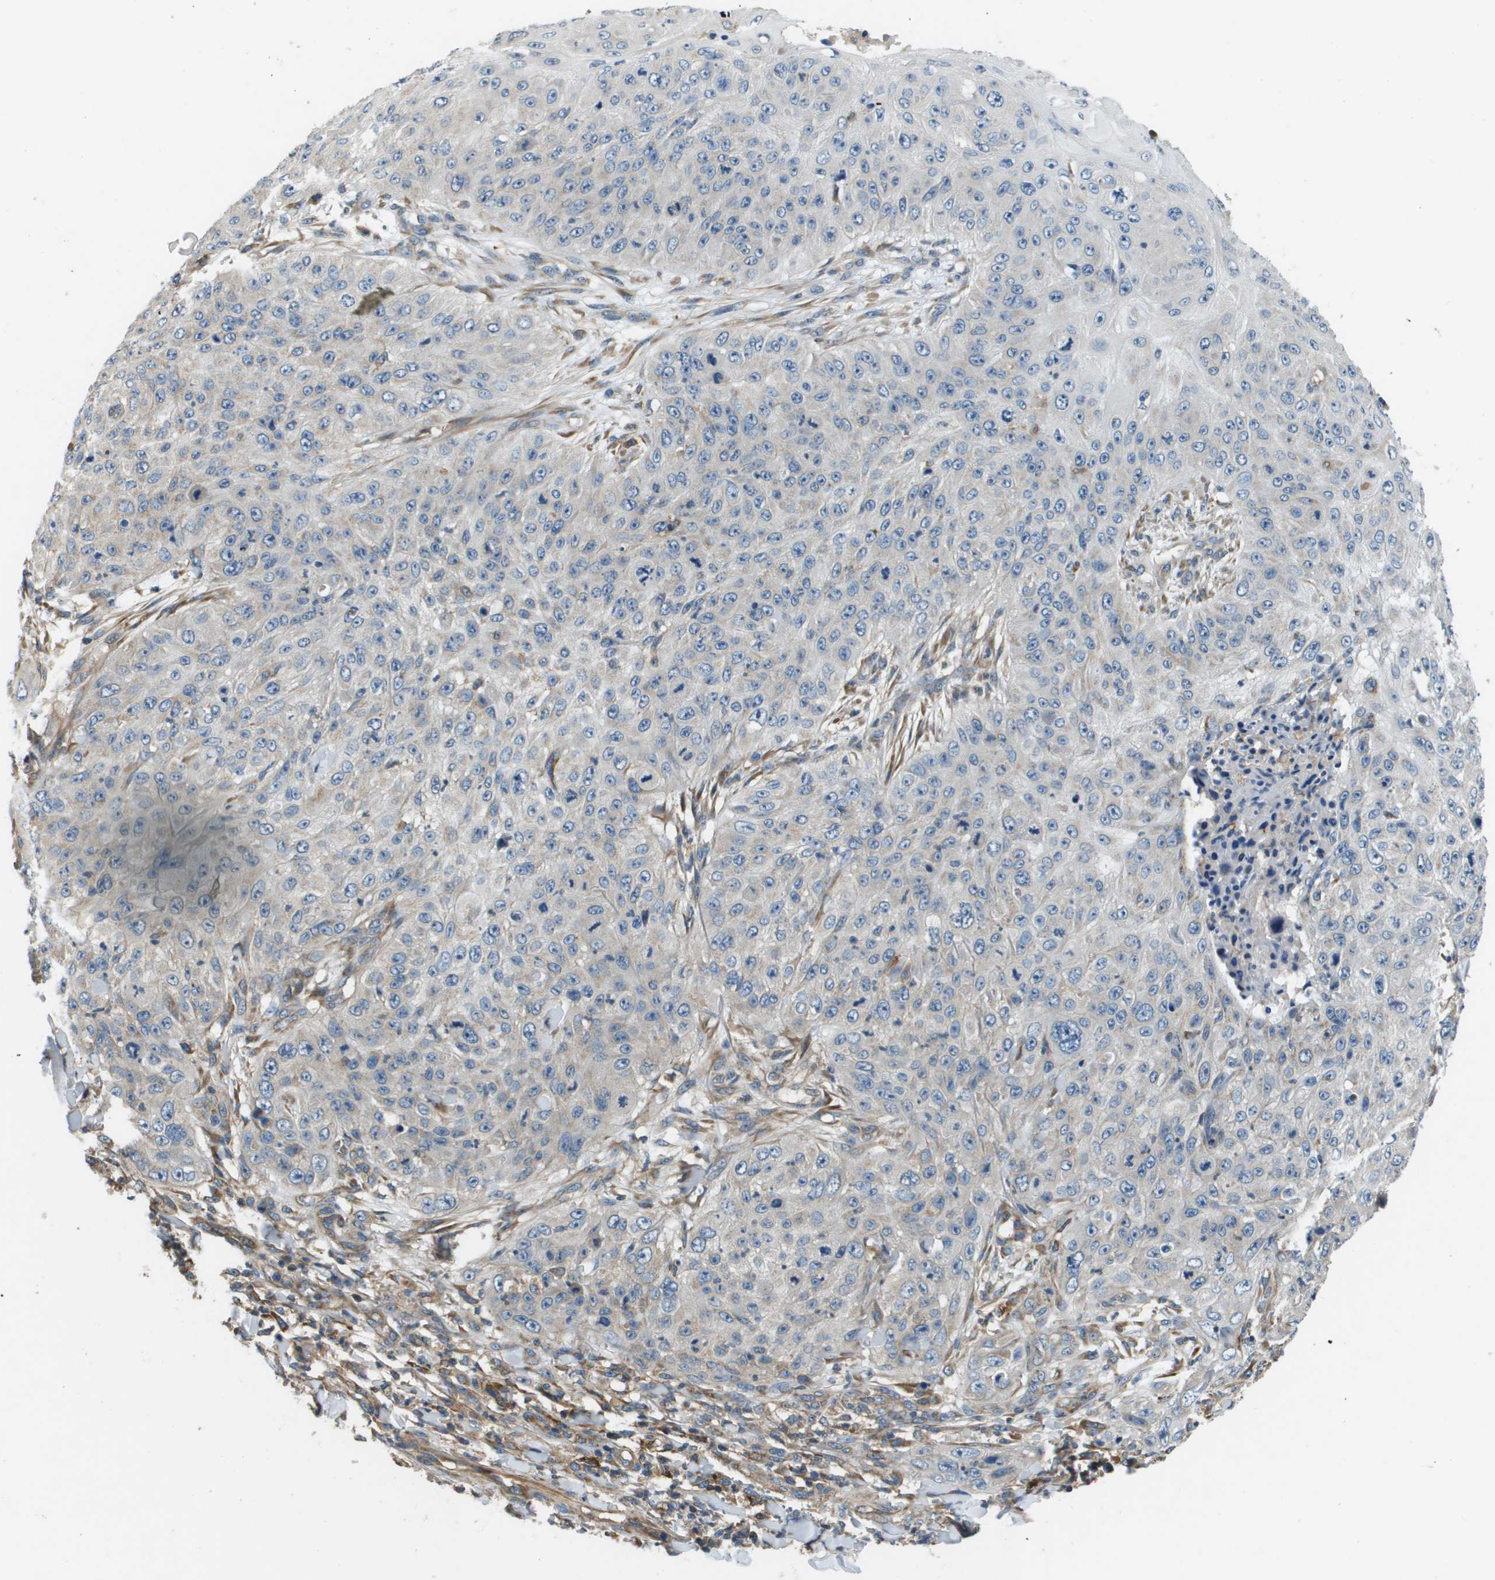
{"staining": {"intensity": "negative", "quantity": "none", "location": "none"}, "tissue": "skin cancer", "cell_type": "Tumor cells", "image_type": "cancer", "snomed": [{"axis": "morphology", "description": "Squamous cell carcinoma, NOS"}, {"axis": "topography", "description": "Skin"}], "caption": "DAB (3,3'-diaminobenzidine) immunohistochemical staining of squamous cell carcinoma (skin) exhibits no significant staining in tumor cells.", "gene": "SAMSN1", "patient": {"sex": "female", "age": 80}}